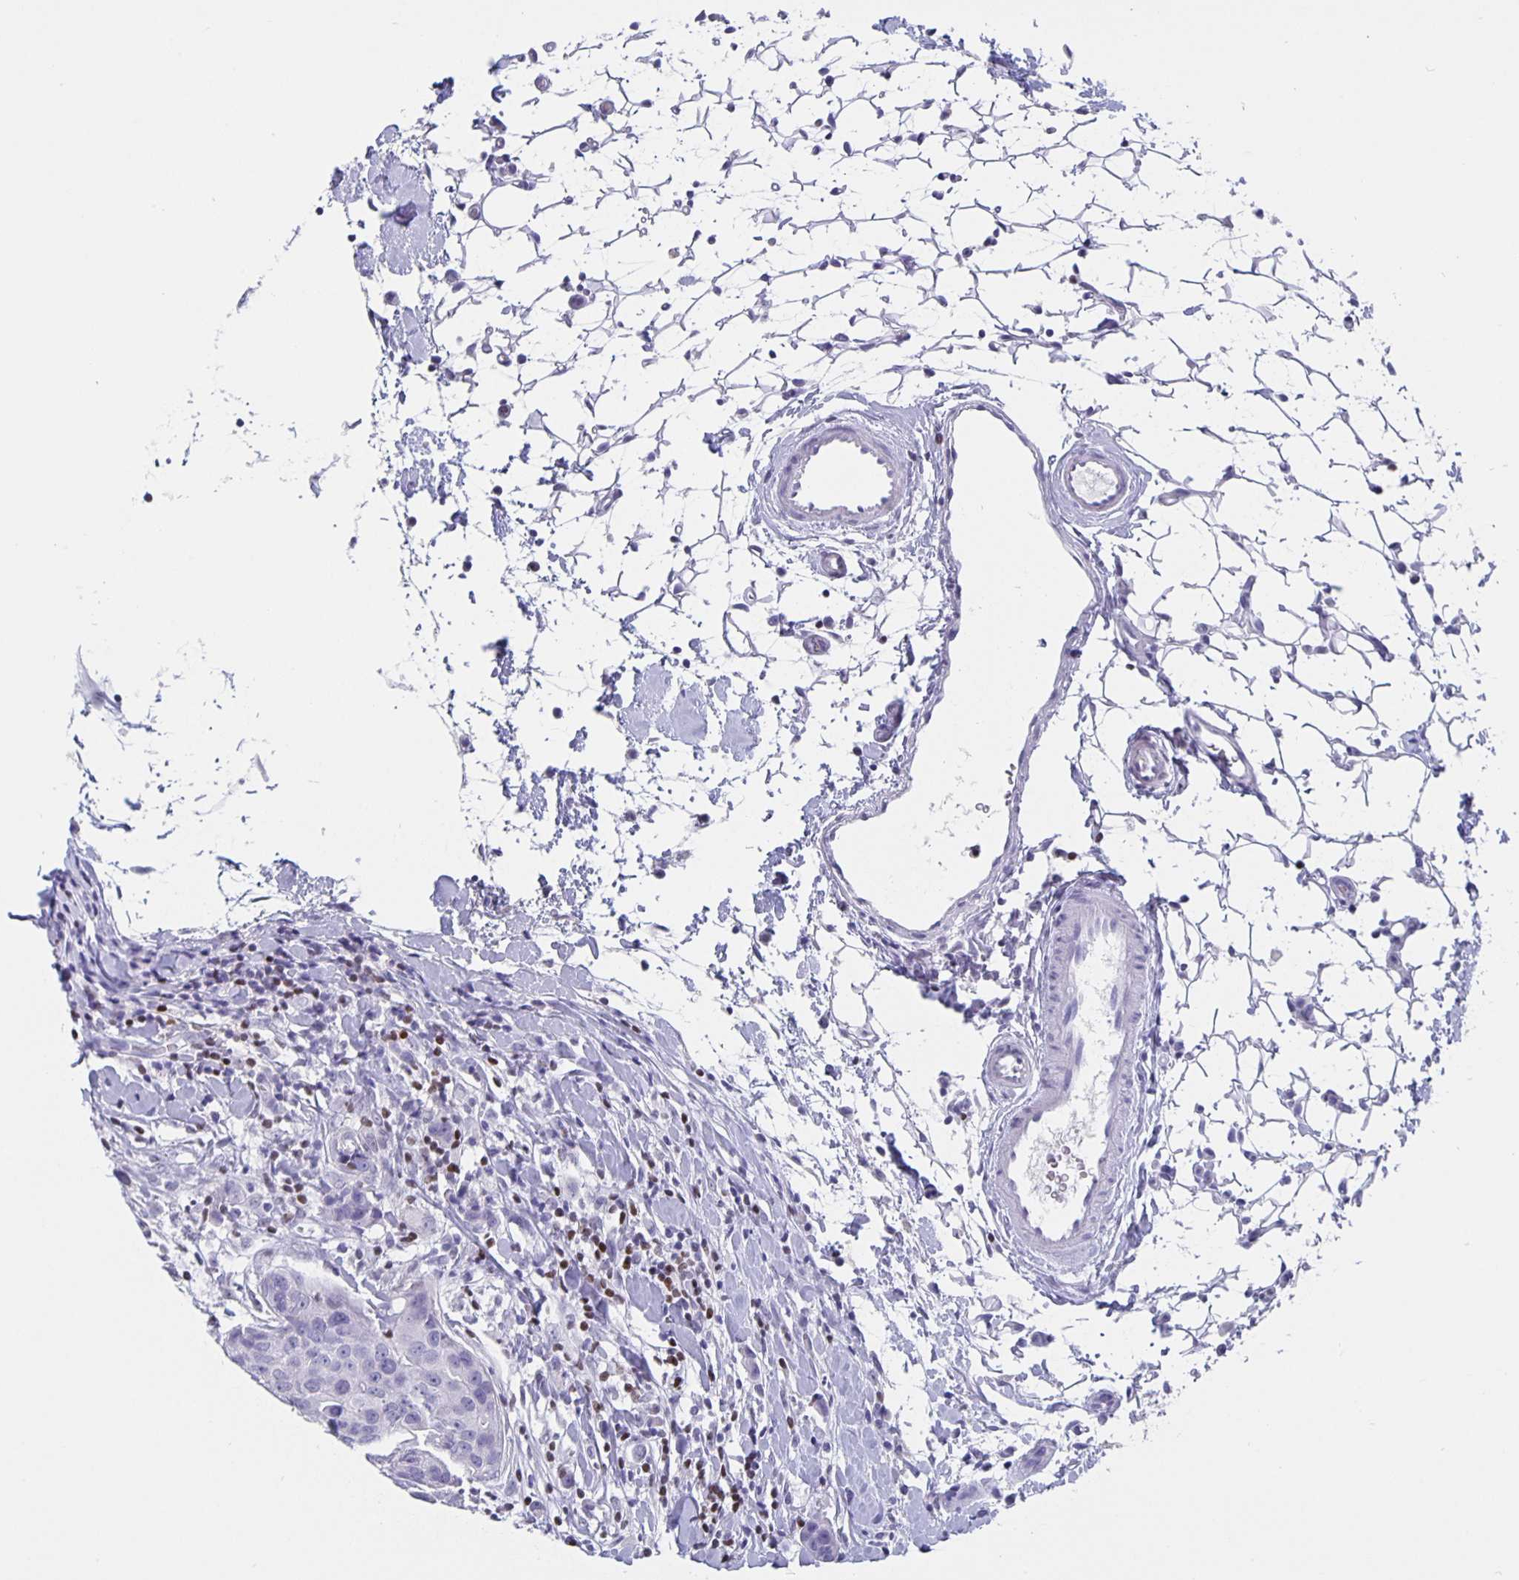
{"staining": {"intensity": "negative", "quantity": "none", "location": "none"}, "tissue": "breast cancer", "cell_type": "Tumor cells", "image_type": "cancer", "snomed": [{"axis": "morphology", "description": "Duct carcinoma"}, {"axis": "topography", "description": "Breast"}], "caption": "Breast infiltrating ductal carcinoma stained for a protein using immunohistochemistry (IHC) displays no positivity tumor cells.", "gene": "SATB2", "patient": {"sex": "female", "age": 24}}